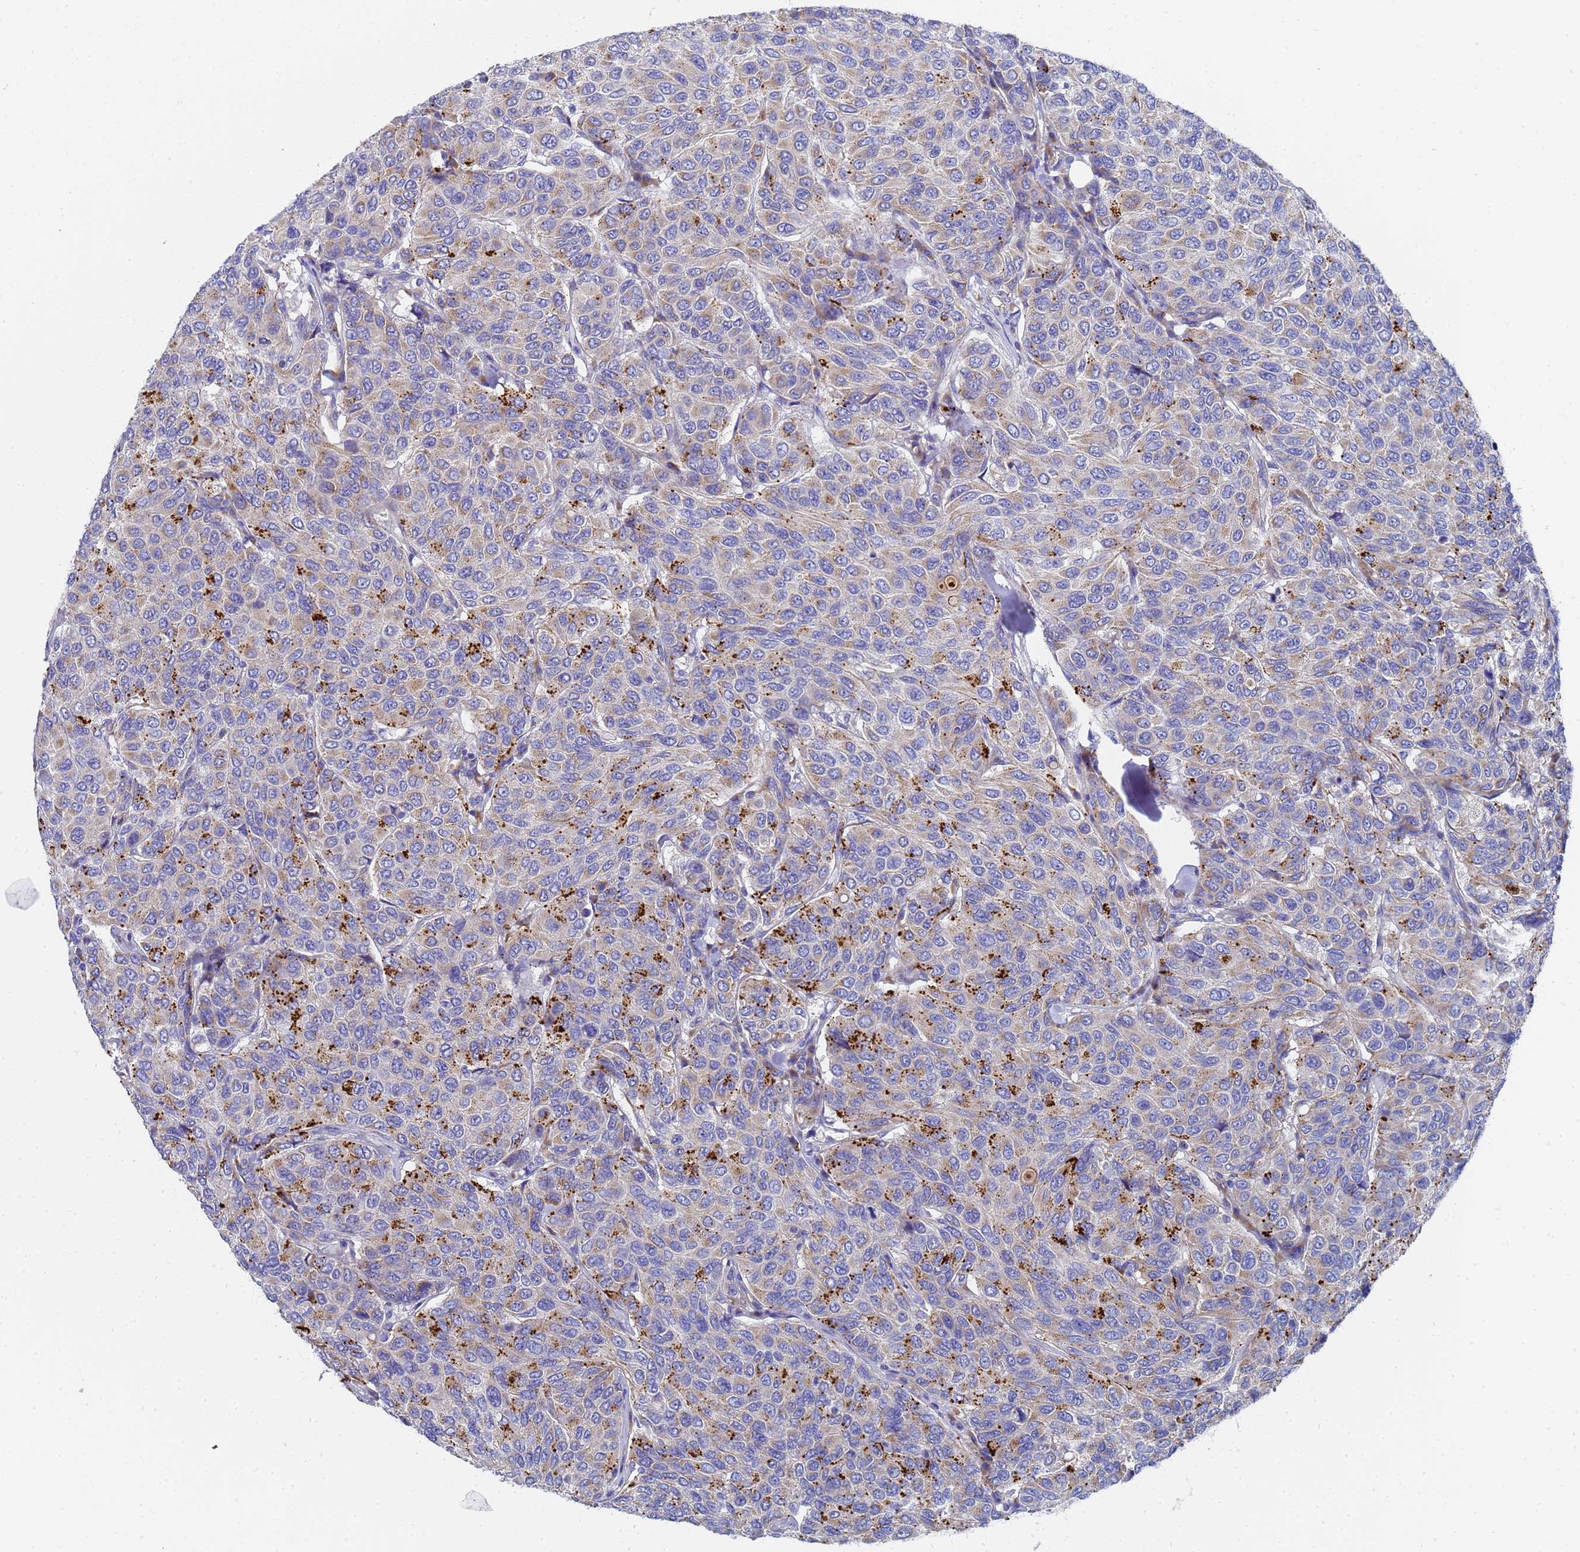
{"staining": {"intensity": "weak", "quantity": ">75%", "location": "cytoplasmic/membranous"}, "tissue": "breast cancer", "cell_type": "Tumor cells", "image_type": "cancer", "snomed": [{"axis": "morphology", "description": "Duct carcinoma"}, {"axis": "topography", "description": "Breast"}], "caption": "Human infiltrating ductal carcinoma (breast) stained for a protein (brown) displays weak cytoplasmic/membranous positive staining in about >75% of tumor cells.", "gene": "TM4SF4", "patient": {"sex": "female", "age": 55}}